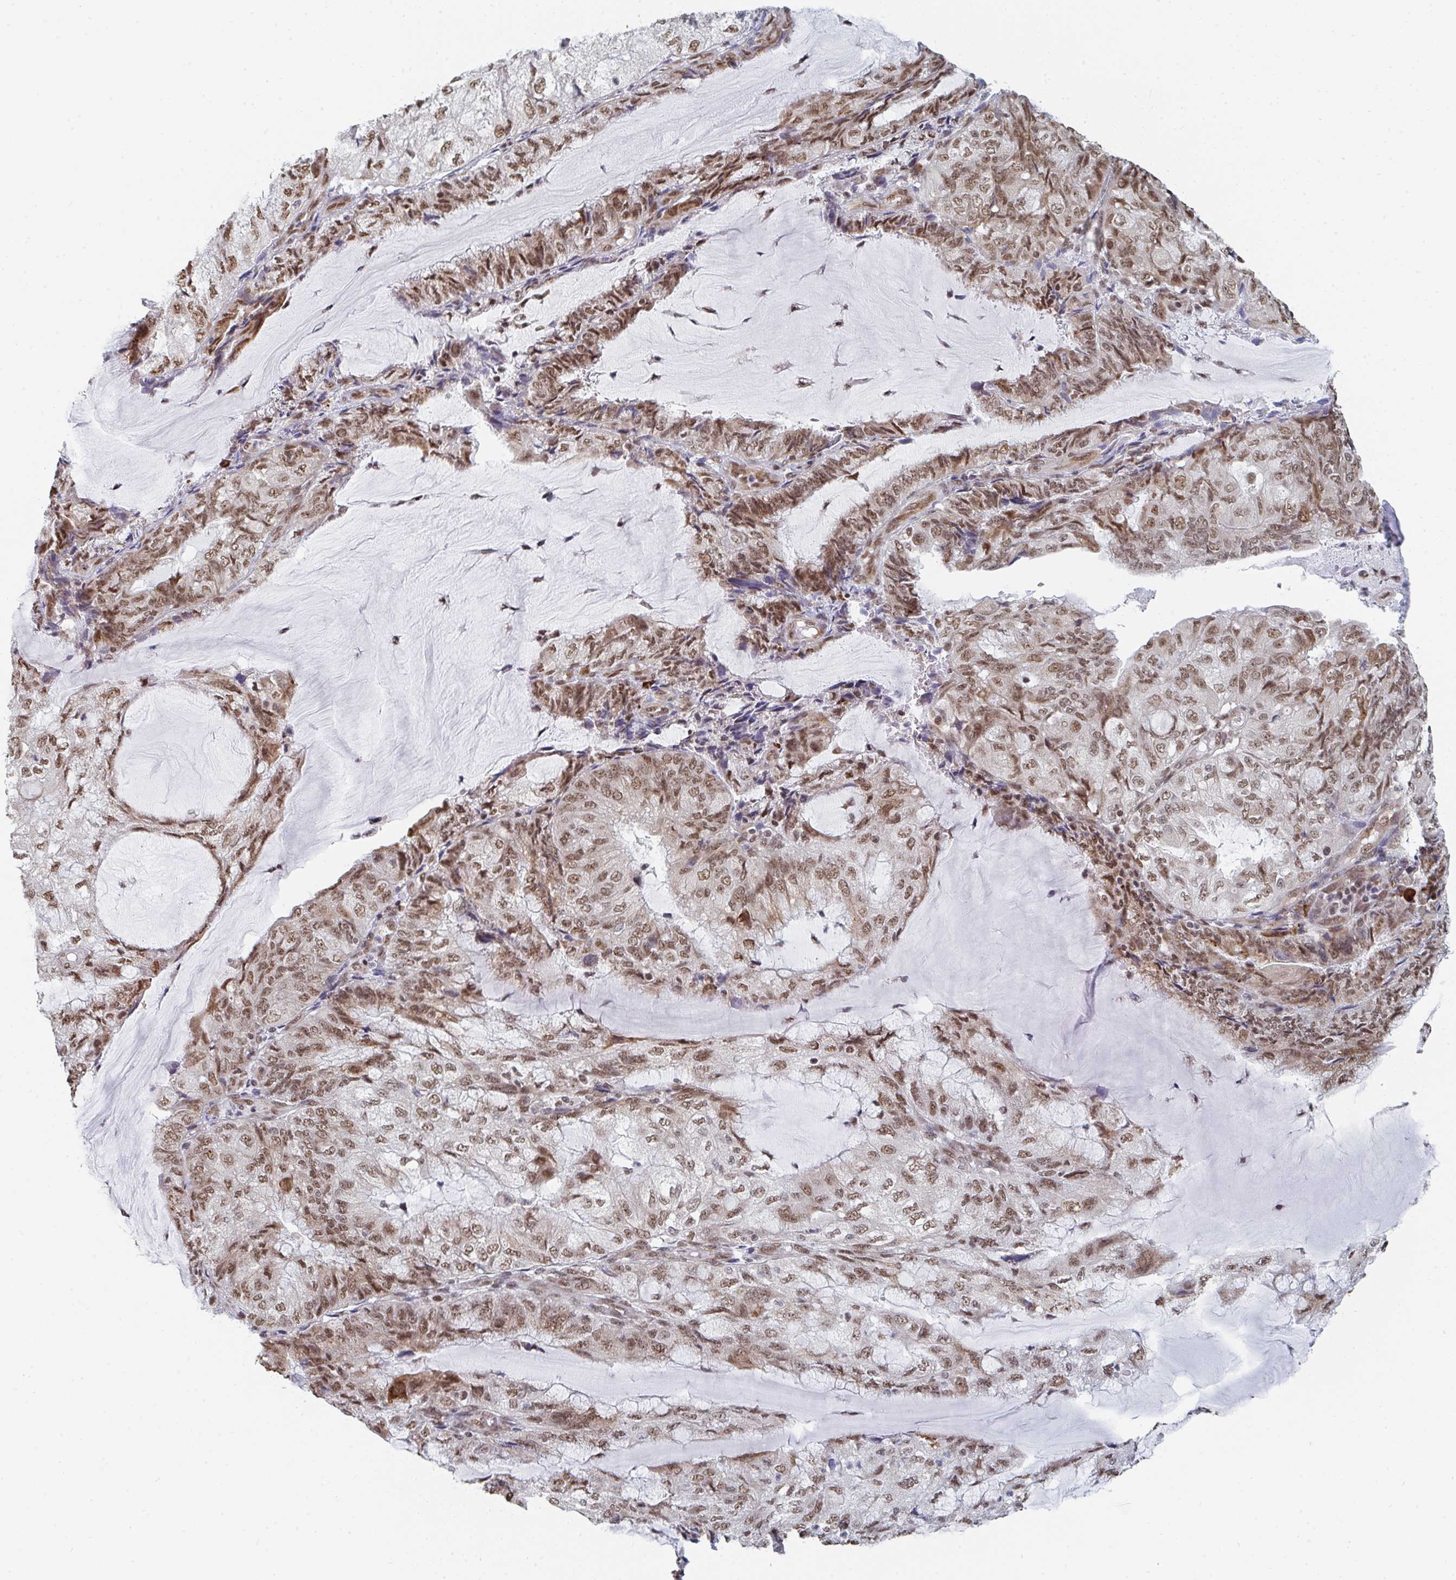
{"staining": {"intensity": "moderate", "quantity": ">75%", "location": "nuclear"}, "tissue": "endometrial cancer", "cell_type": "Tumor cells", "image_type": "cancer", "snomed": [{"axis": "morphology", "description": "Adenocarcinoma, NOS"}, {"axis": "topography", "description": "Endometrium"}], "caption": "About >75% of tumor cells in endometrial adenocarcinoma display moderate nuclear protein positivity as visualized by brown immunohistochemical staining.", "gene": "MBNL1", "patient": {"sex": "female", "age": 81}}